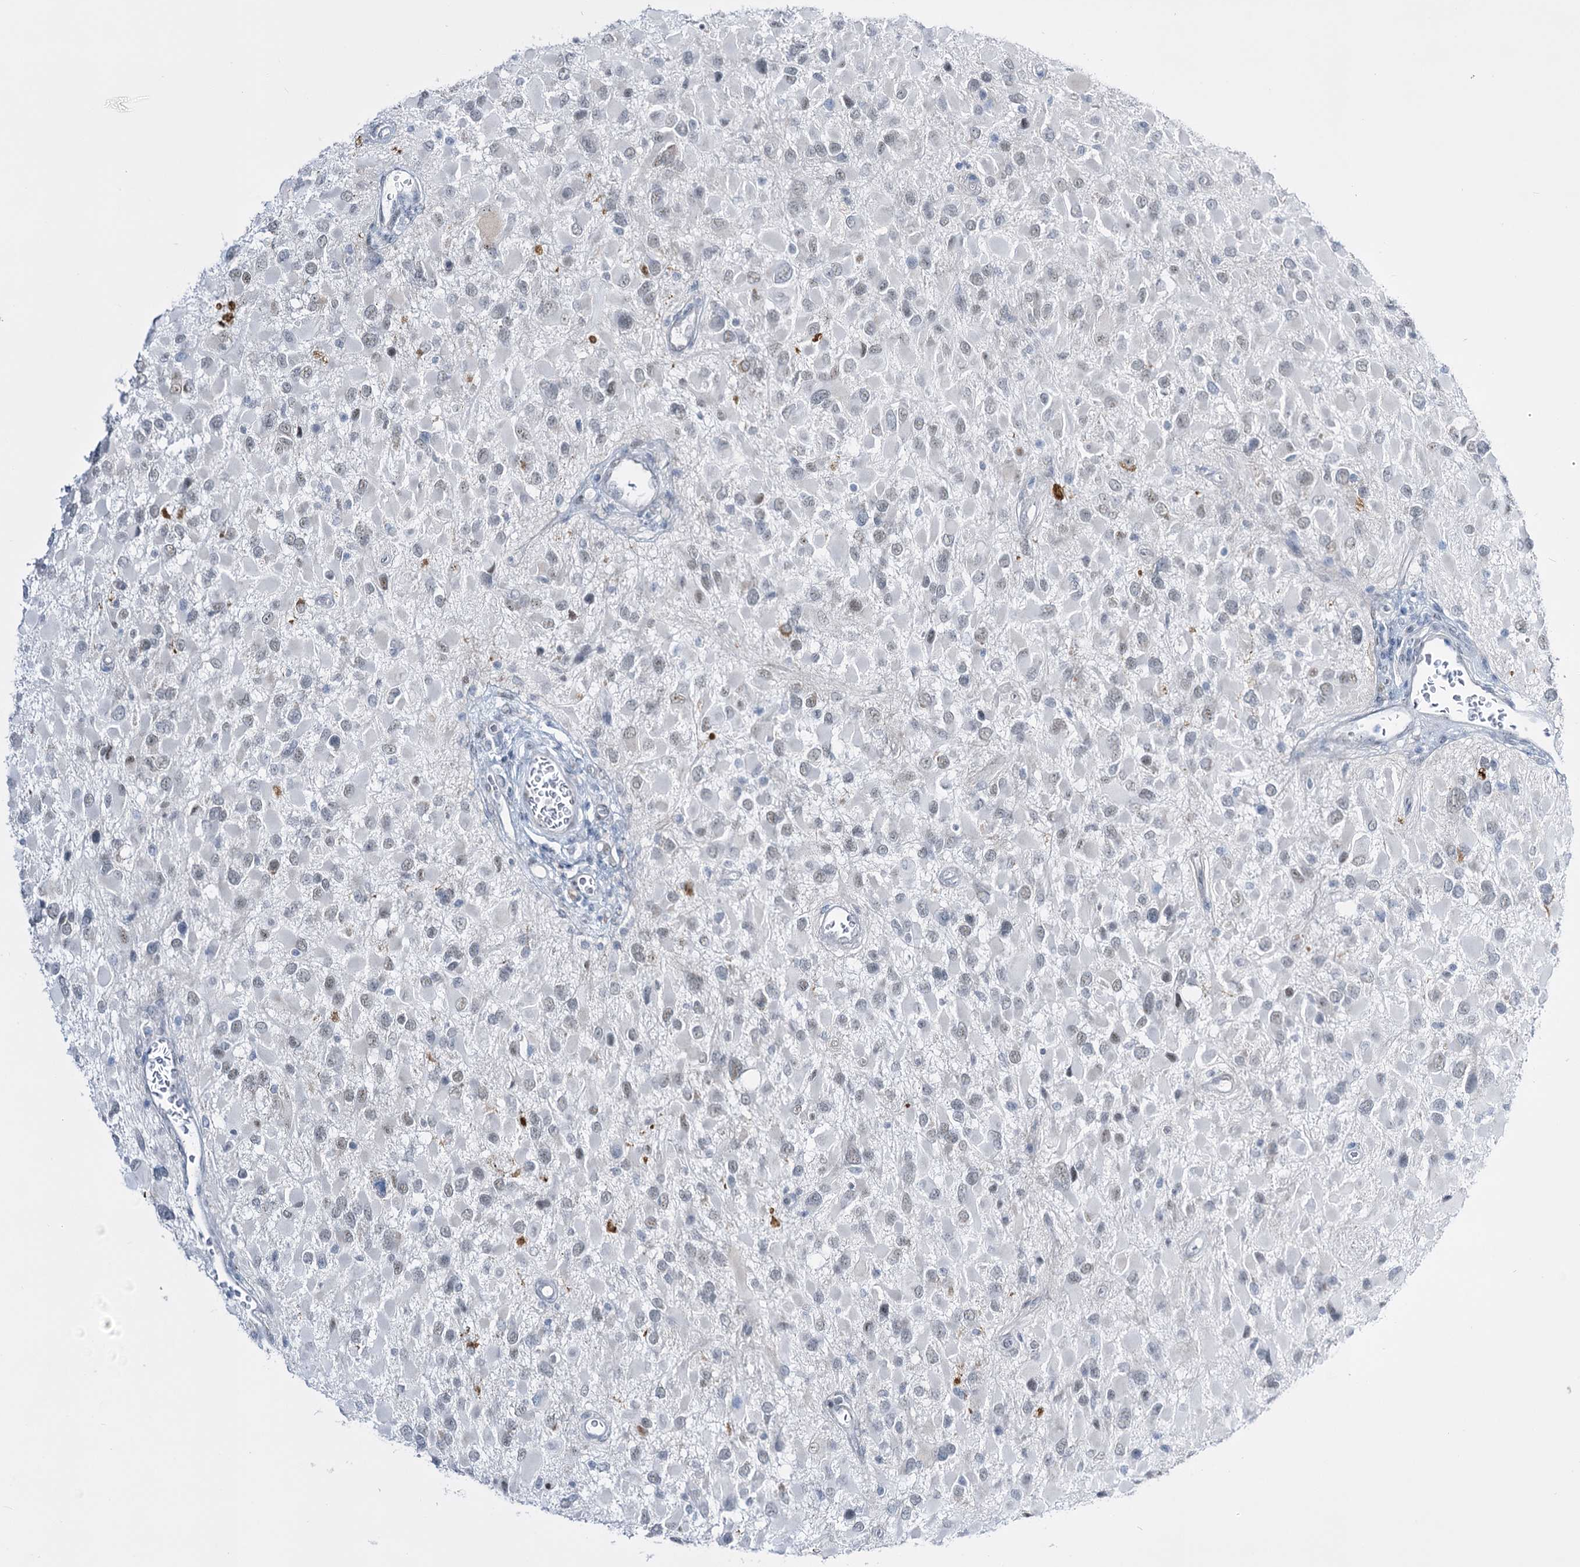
{"staining": {"intensity": "negative", "quantity": "none", "location": "none"}, "tissue": "glioma", "cell_type": "Tumor cells", "image_type": "cancer", "snomed": [{"axis": "morphology", "description": "Glioma, malignant, High grade"}, {"axis": "topography", "description": "Brain"}], "caption": "A high-resolution micrograph shows IHC staining of glioma, which displays no significant expression in tumor cells.", "gene": "RBM15B", "patient": {"sex": "male", "age": 53}}